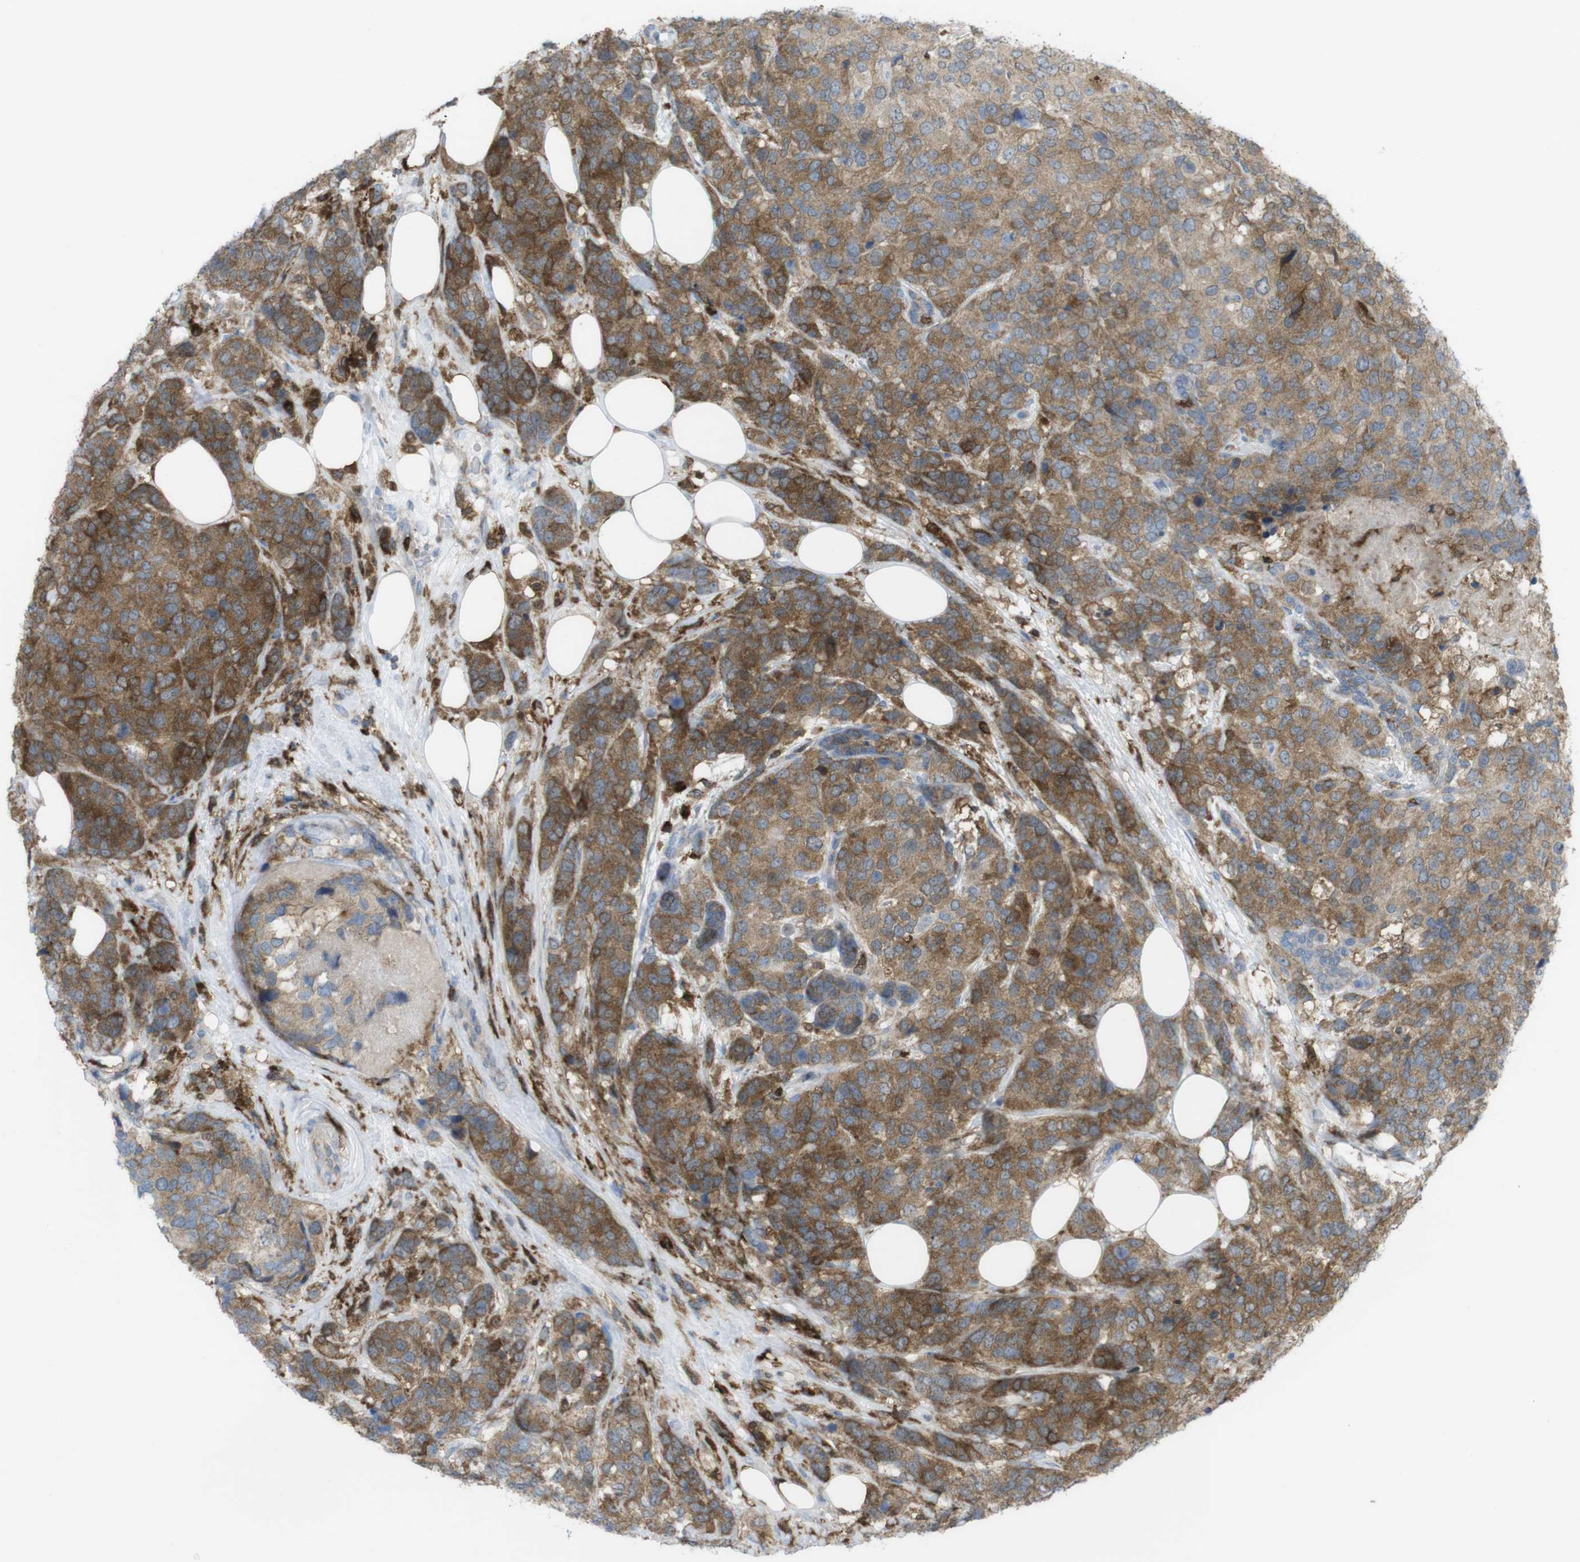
{"staining": {"intensity": "moderate", "quantity": ">75%", "location": "cytoplasmic/membranous"}, "tissue": "breast cancer", "cell_type": "Tumor cells", "image_type": "cancer", "snomed": [{"axis": "morphology", "description": "Lobular carcinoma"}, {"axis": "topography", "description": "Breast"}], "caption": "This histopathology image exhibits IHC staining of human lobular carcinoma (breast), with medium moderate cytoplasmic/membranous staining in about >75% of tumor cells.", "gene": "PRKCD", "patient": {"sex": "female", "age": 59}}